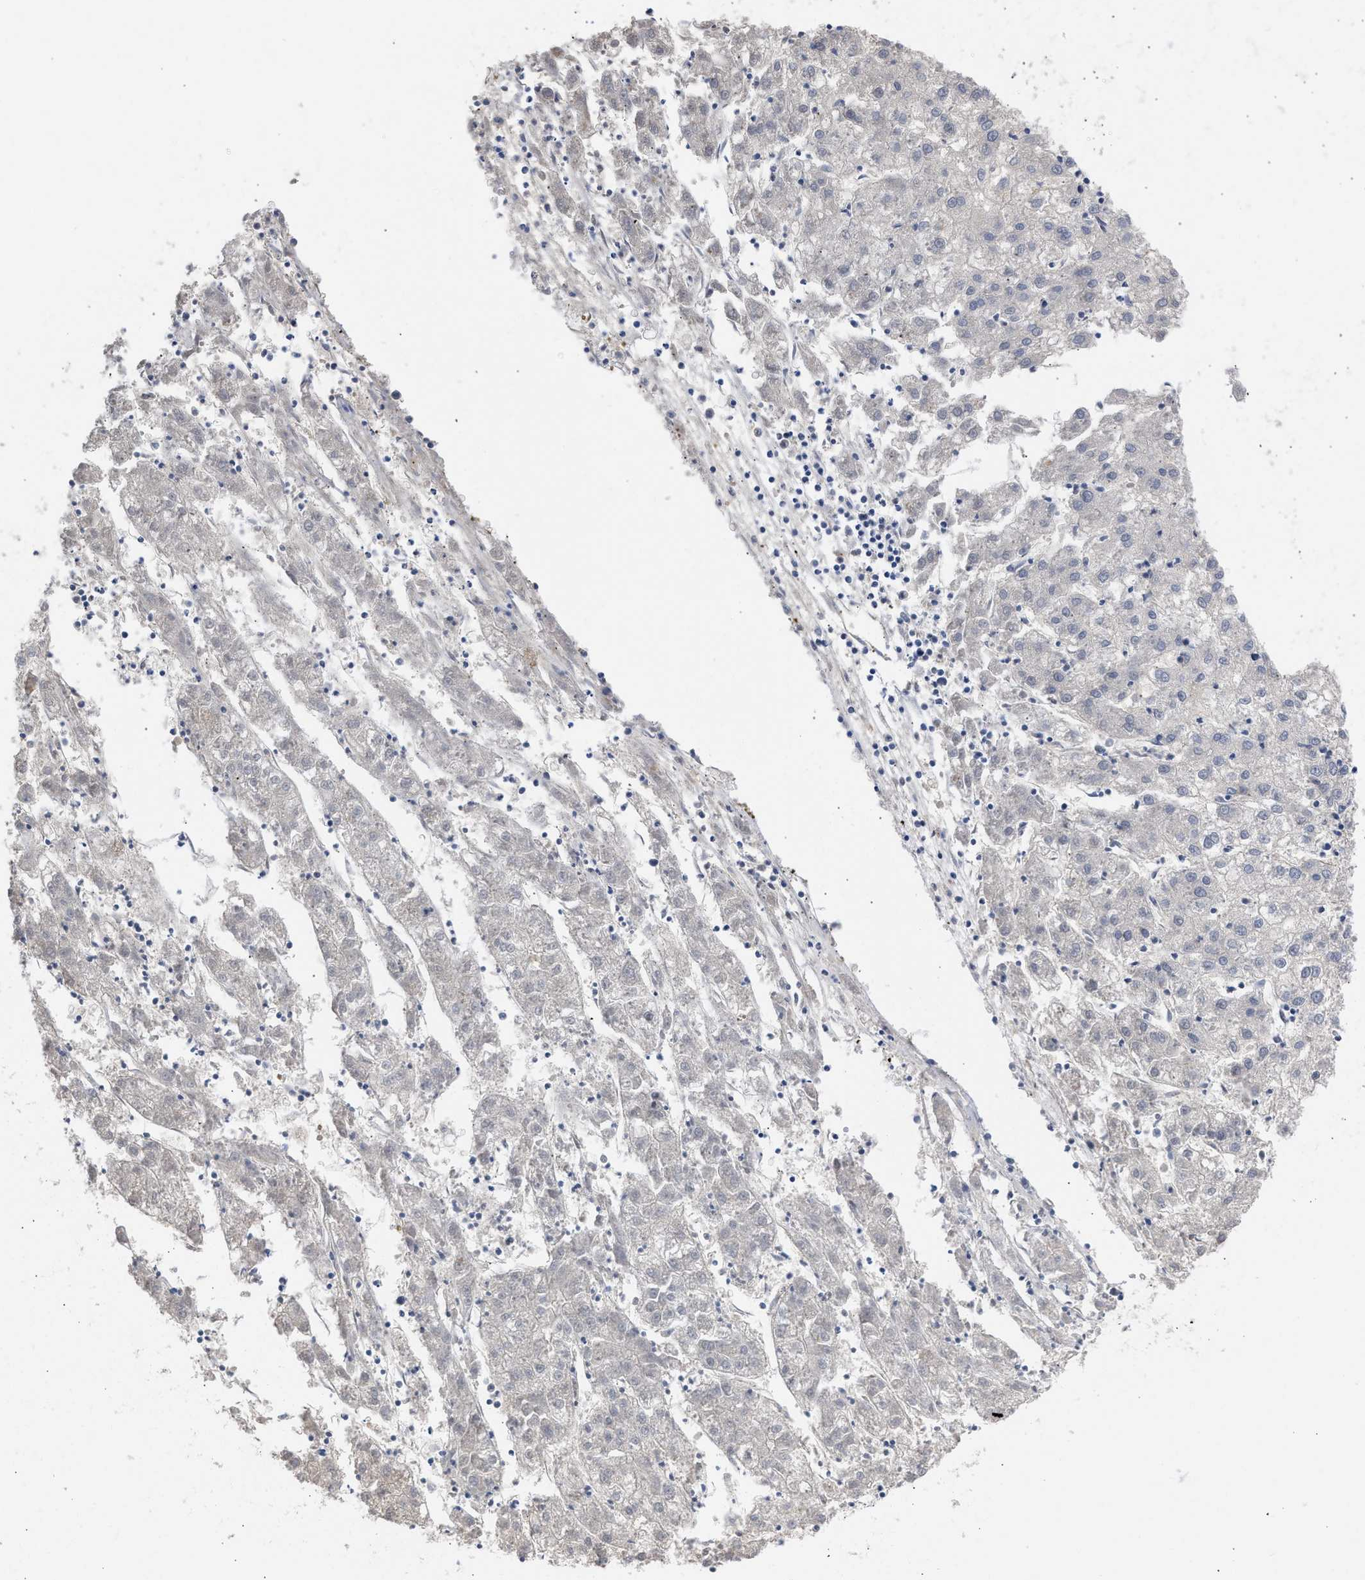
{"staining": {"intensity": "negative", "quantity": "none", "location": "none"}, "tissue": "liver cancer", "cell_type": "Tumor cells", "image_type": "cancer", "snomed": [{"axis": "morphology", "description": "Carcinoma, Hepatocellular, NOS"}, {"axis": "topography", "description": "Liver"}], "caption": "The histopathology image exhibits no significant positivity in tumor cells of liver cancer (hepatocellular carcinoma). The staining is performed using DAB brown chromogen with nuclei counter-stained in using hematoxylin.", "gene": "THRA", "patient": {"sex": "male", "age": 72}}